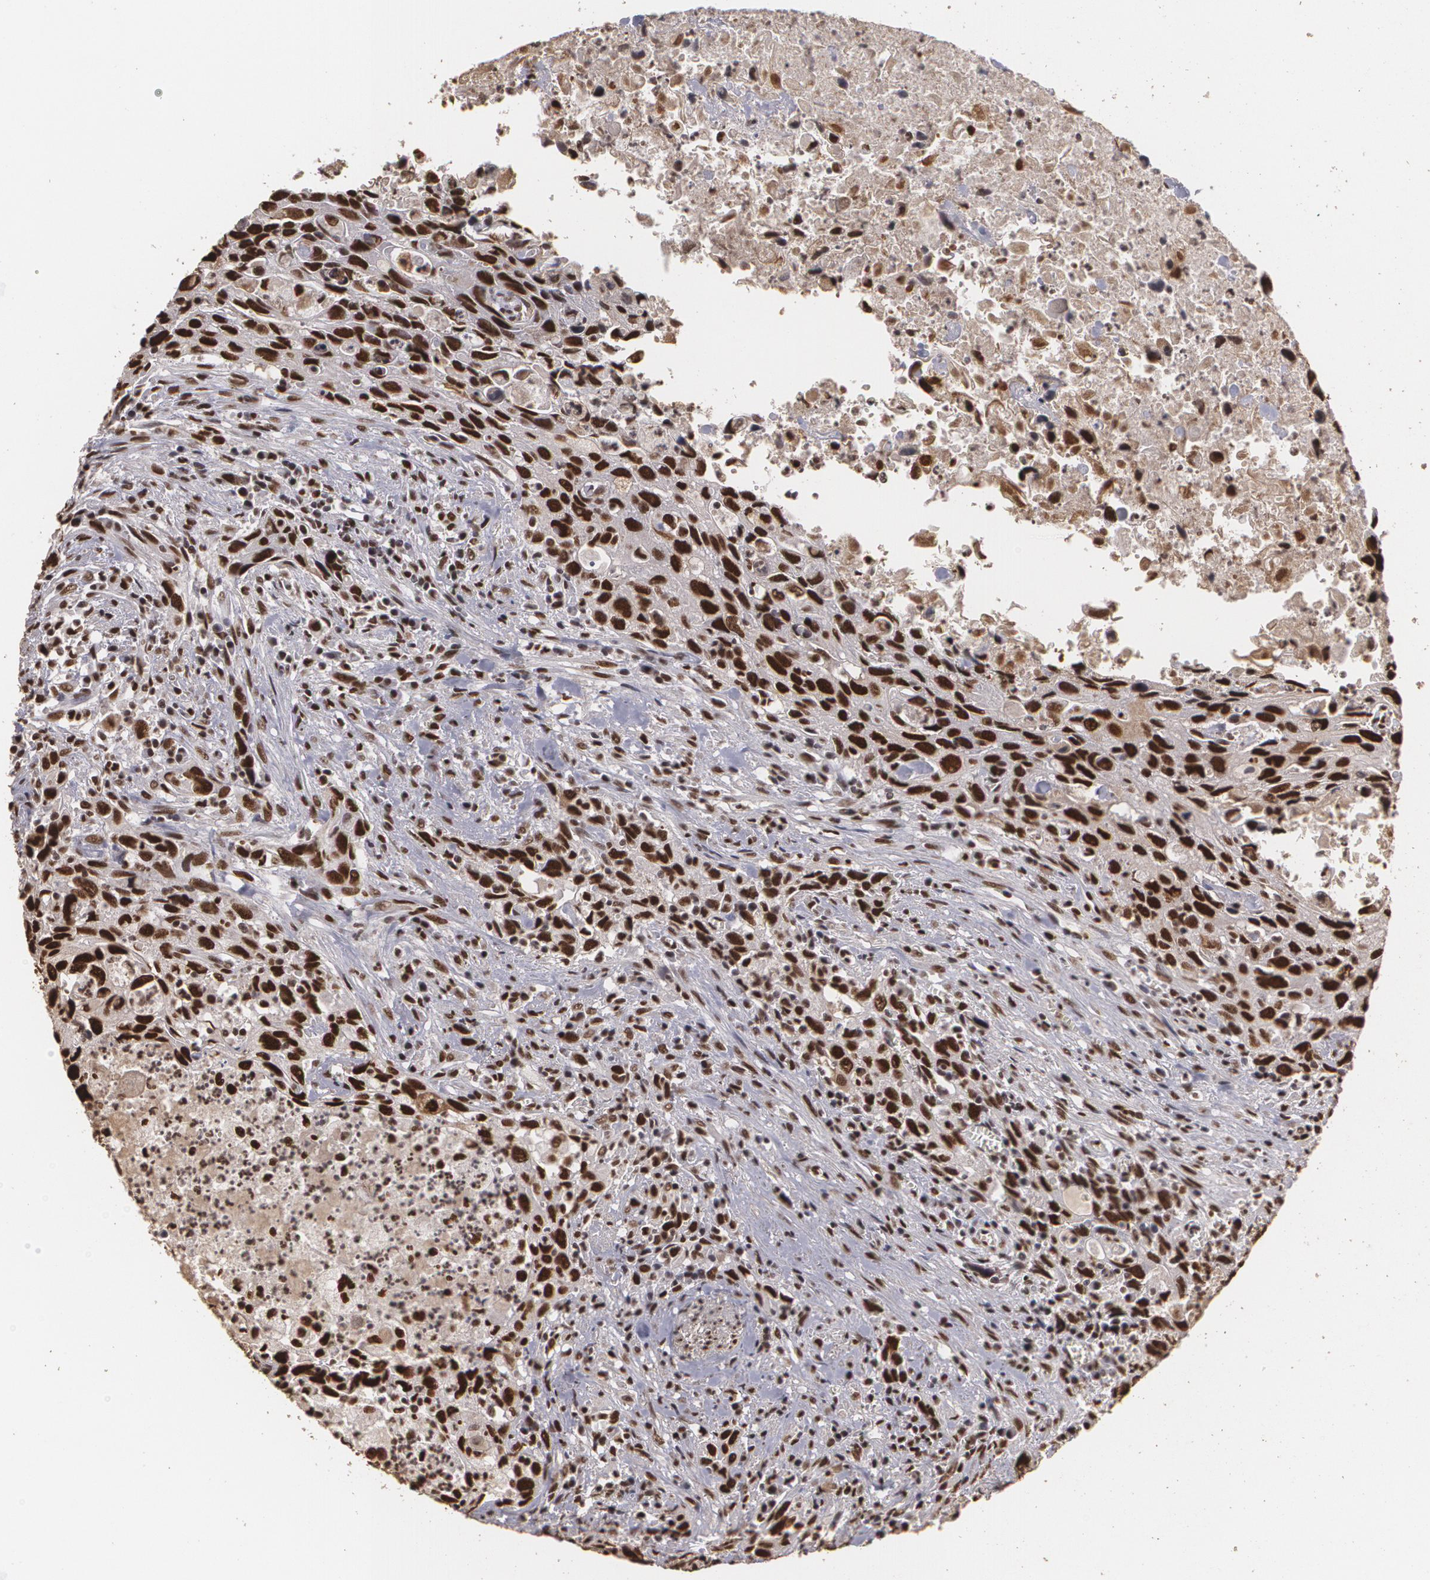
{"staining": {"intensity": "strong", "quantity": ">75%", "location": "nuclear"}, "tissue": "urothelial cancer", "cell_type": "Tumor cells", "image_type": "cancer", "snomed": [{"axis": "morphology", "description": "Urothelial carcinoma, High grade"}, {"axis": "topography", "description": "Urinary bladder"}], "caption": "High-grade urothelial carcinoma was stained to show a protein in brown. There is high levels of strong nuclear expression in approximately >75% of tumor cells.", "gene": "RCOR1", "patient": {"sex": "male", "age": 71}}